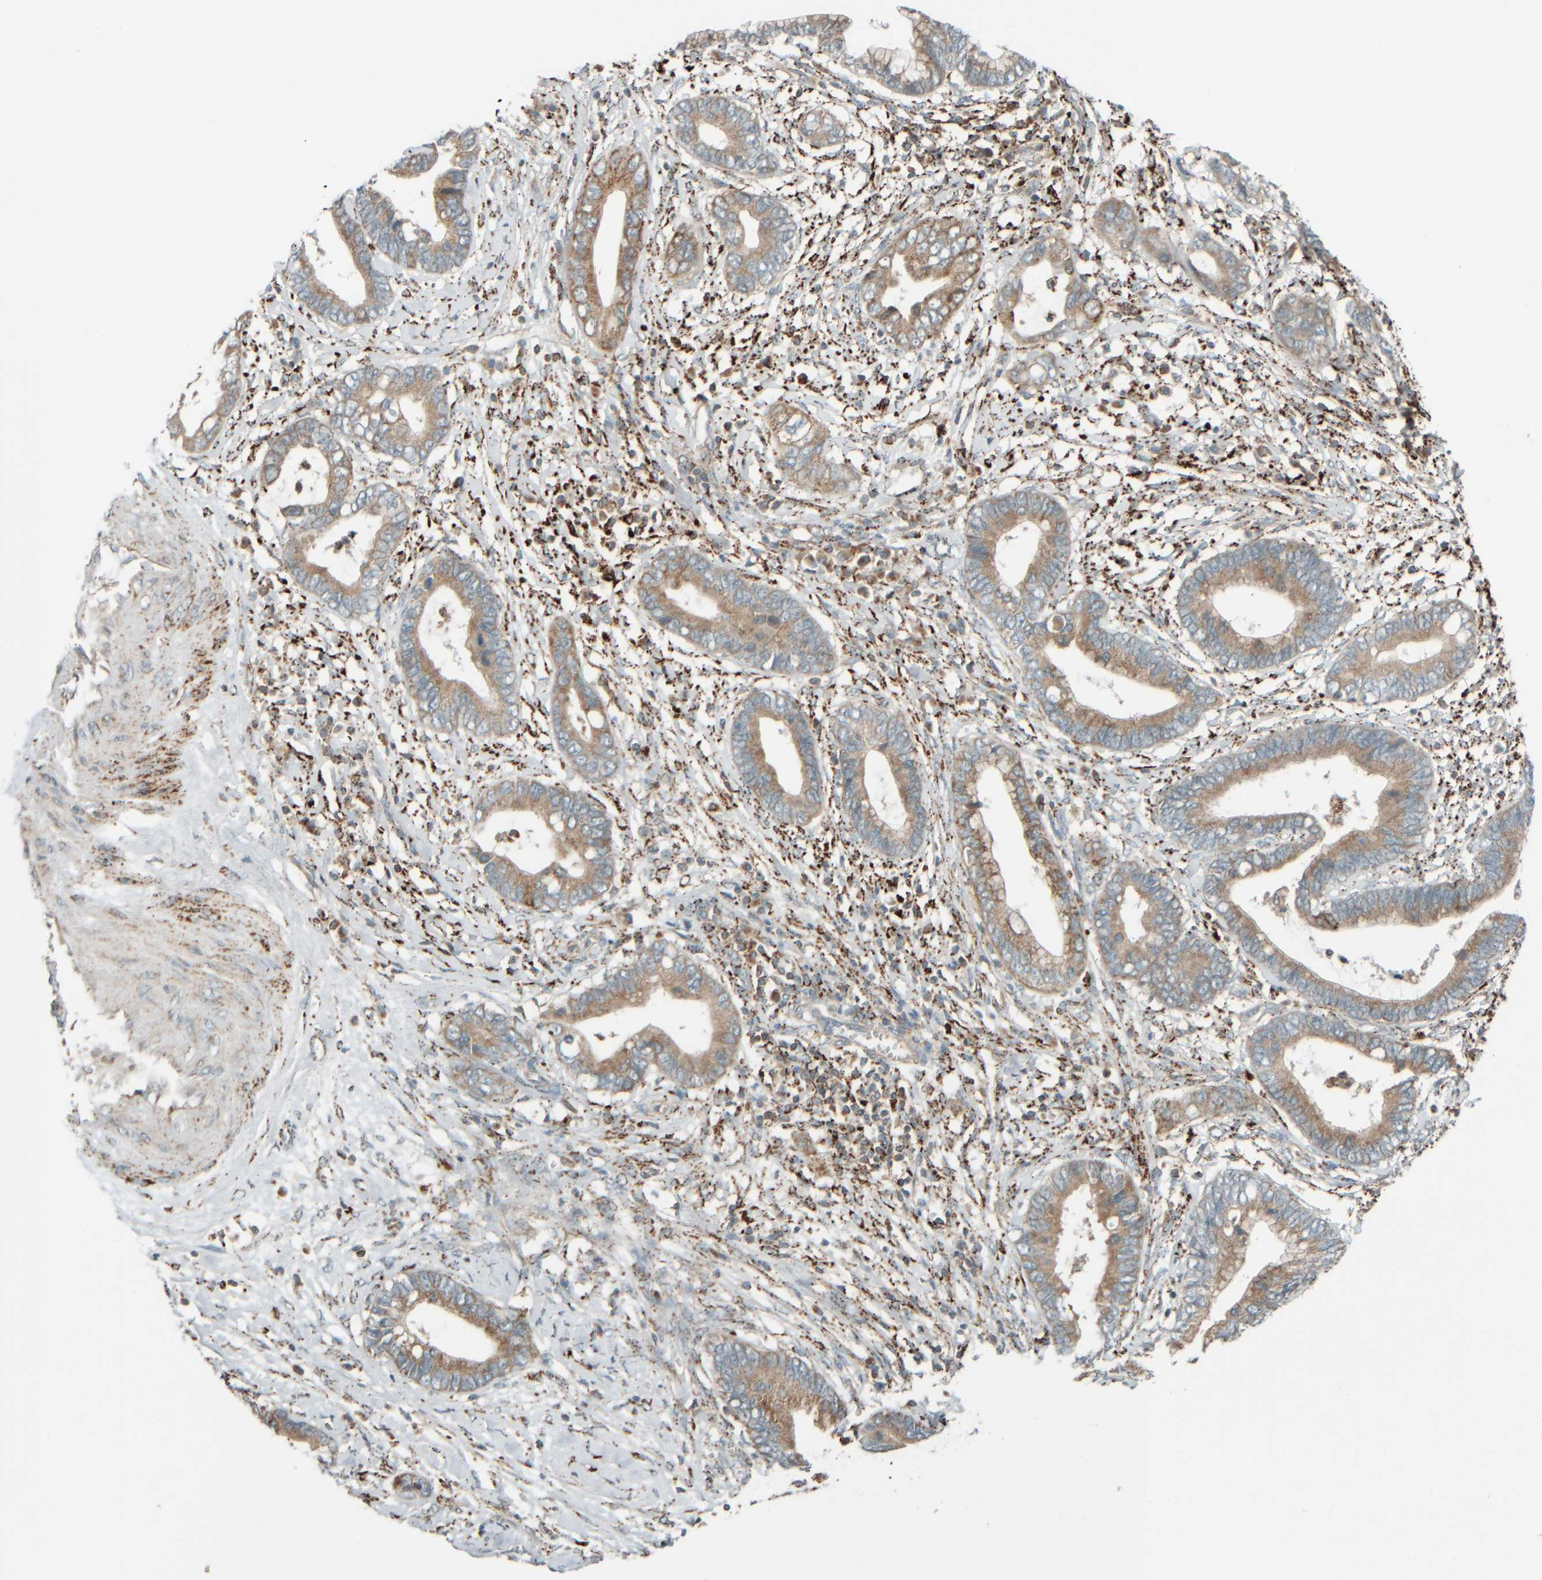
{"staining": {"intensity": "weak", "quantity": ">75%", "location": "cytoplasmic/membranous"}, "tissue": "cervical cancer", "cell_type": "Tumor cells", "image_type": "cancer", "snomed": [{"axis": "morphology", "description": "Adenocarcinoma, NOS"}, {"axis": "topography", "description": "Cervix"}], "caption": "Weak cytoplasmic/membranous protein staining is seen in about >75% of tumor cells in cervical adenocarcinoma. The staining was performed using DAB to visualize the protein expression in brown, while the nuclei were stained in blue with hematoxylin (Magnification: 20x).", "gene": "SPAG5", "patient": {"sex": "female", "age": 44}}